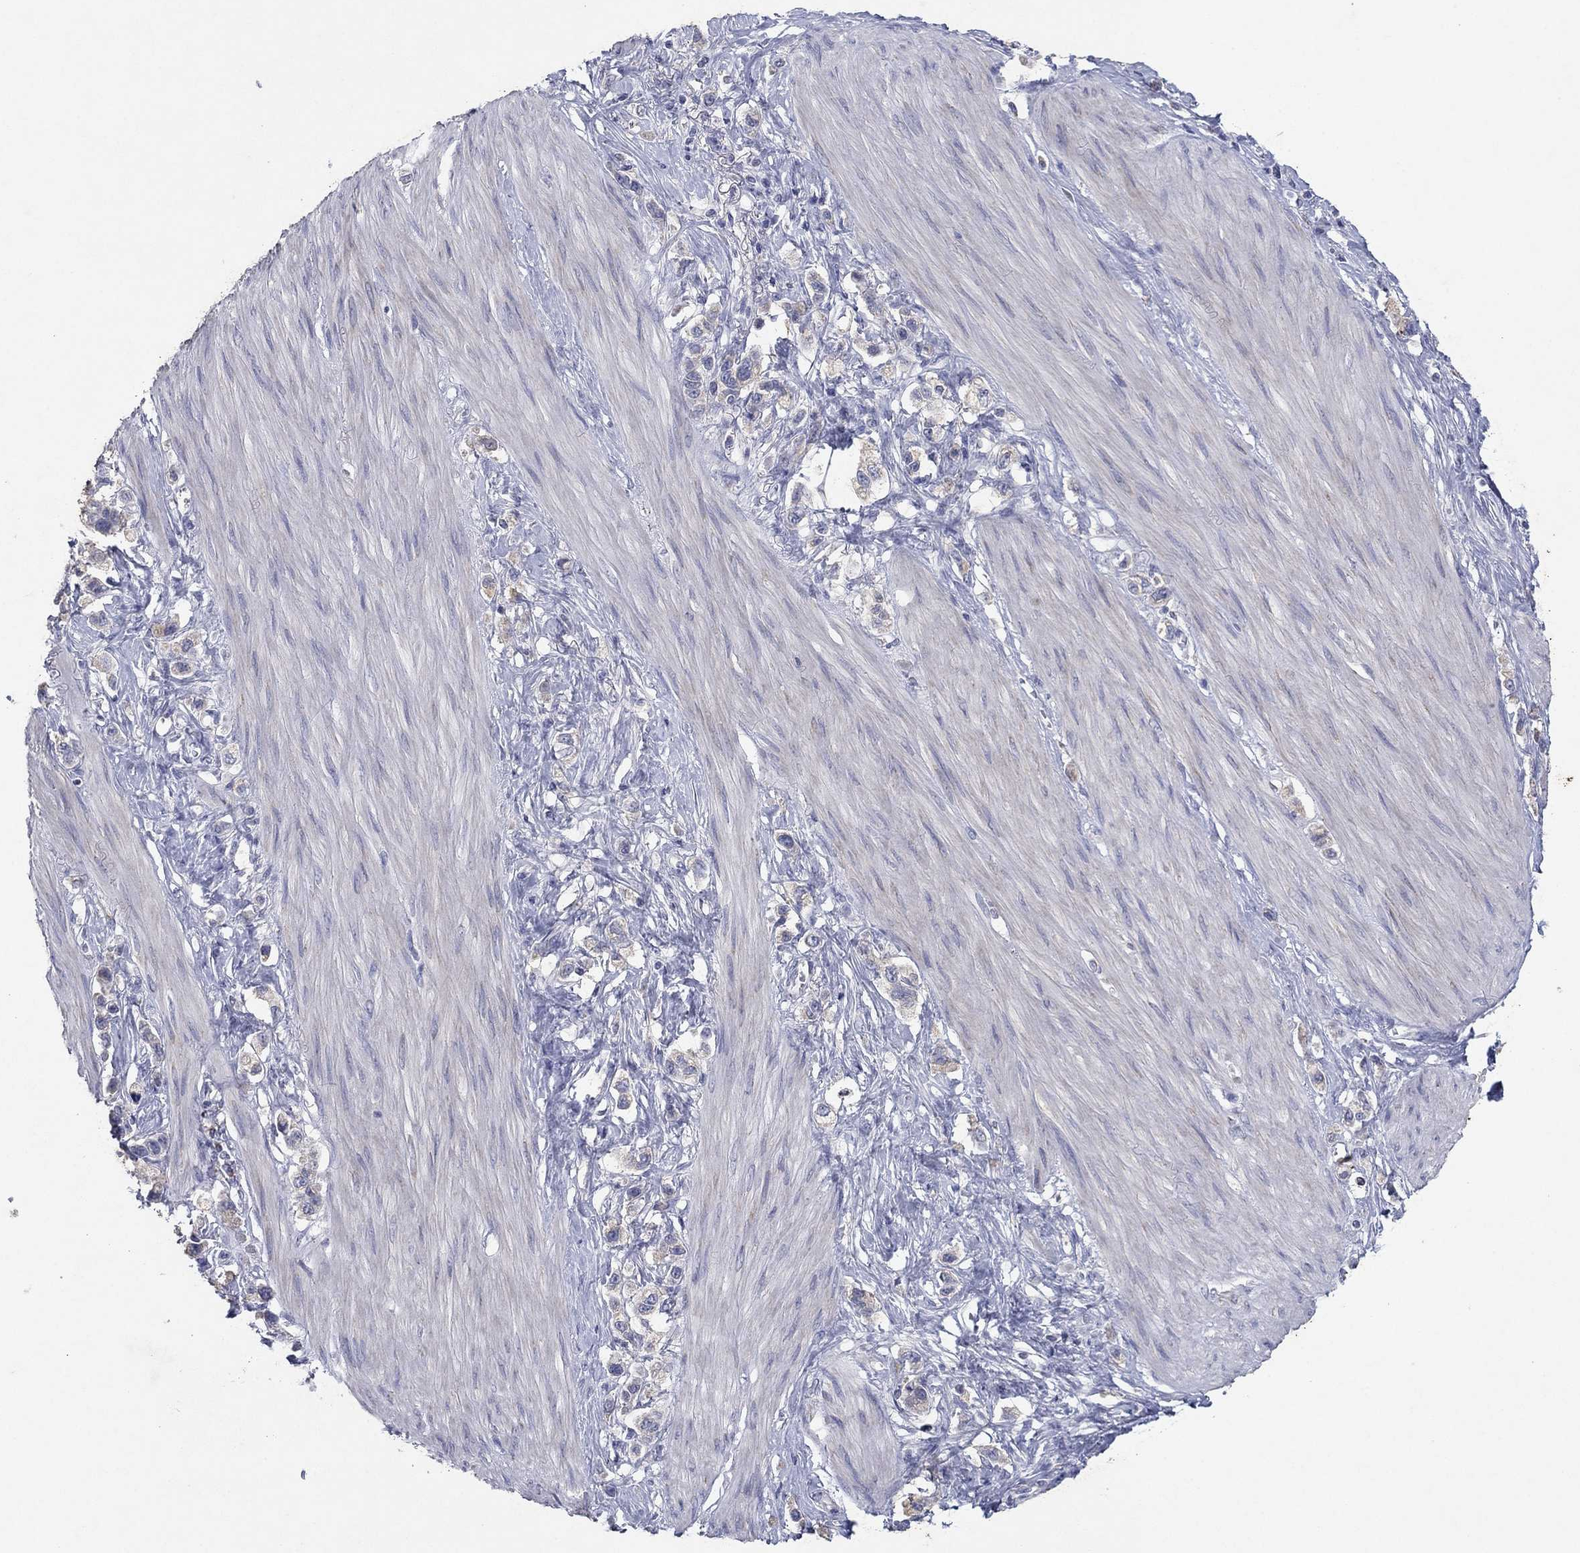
{"staining": {"intensity": "negative", "quantity": "none", "location": "none"}, "tissue": "stomach cancer", "cell_type": "Tumor cells", "image_type": "cancer", "snomed": [{"axis": "morphology", "description": "Normal tissue, NOS"}, {"axis": "morphology", "description": "Adenocarcinoma, NOS"}, {"axis": "morphology", "description": "Adenocarcinoma, High grade"}, {"axis": "topography", "description": "Stomach, upper"}, {"axis": "topography", "description": "Stomach"}], "caption": "Immunohistochemistry photomicrograph of neoplastic tissue: stomach cancer stained with DAB (3,3'-diaminobenzidine) shows no significant protein positivity in tumor cells.", "gene": "PTGDS", "patient": {"sex": "female", "age": 65}}